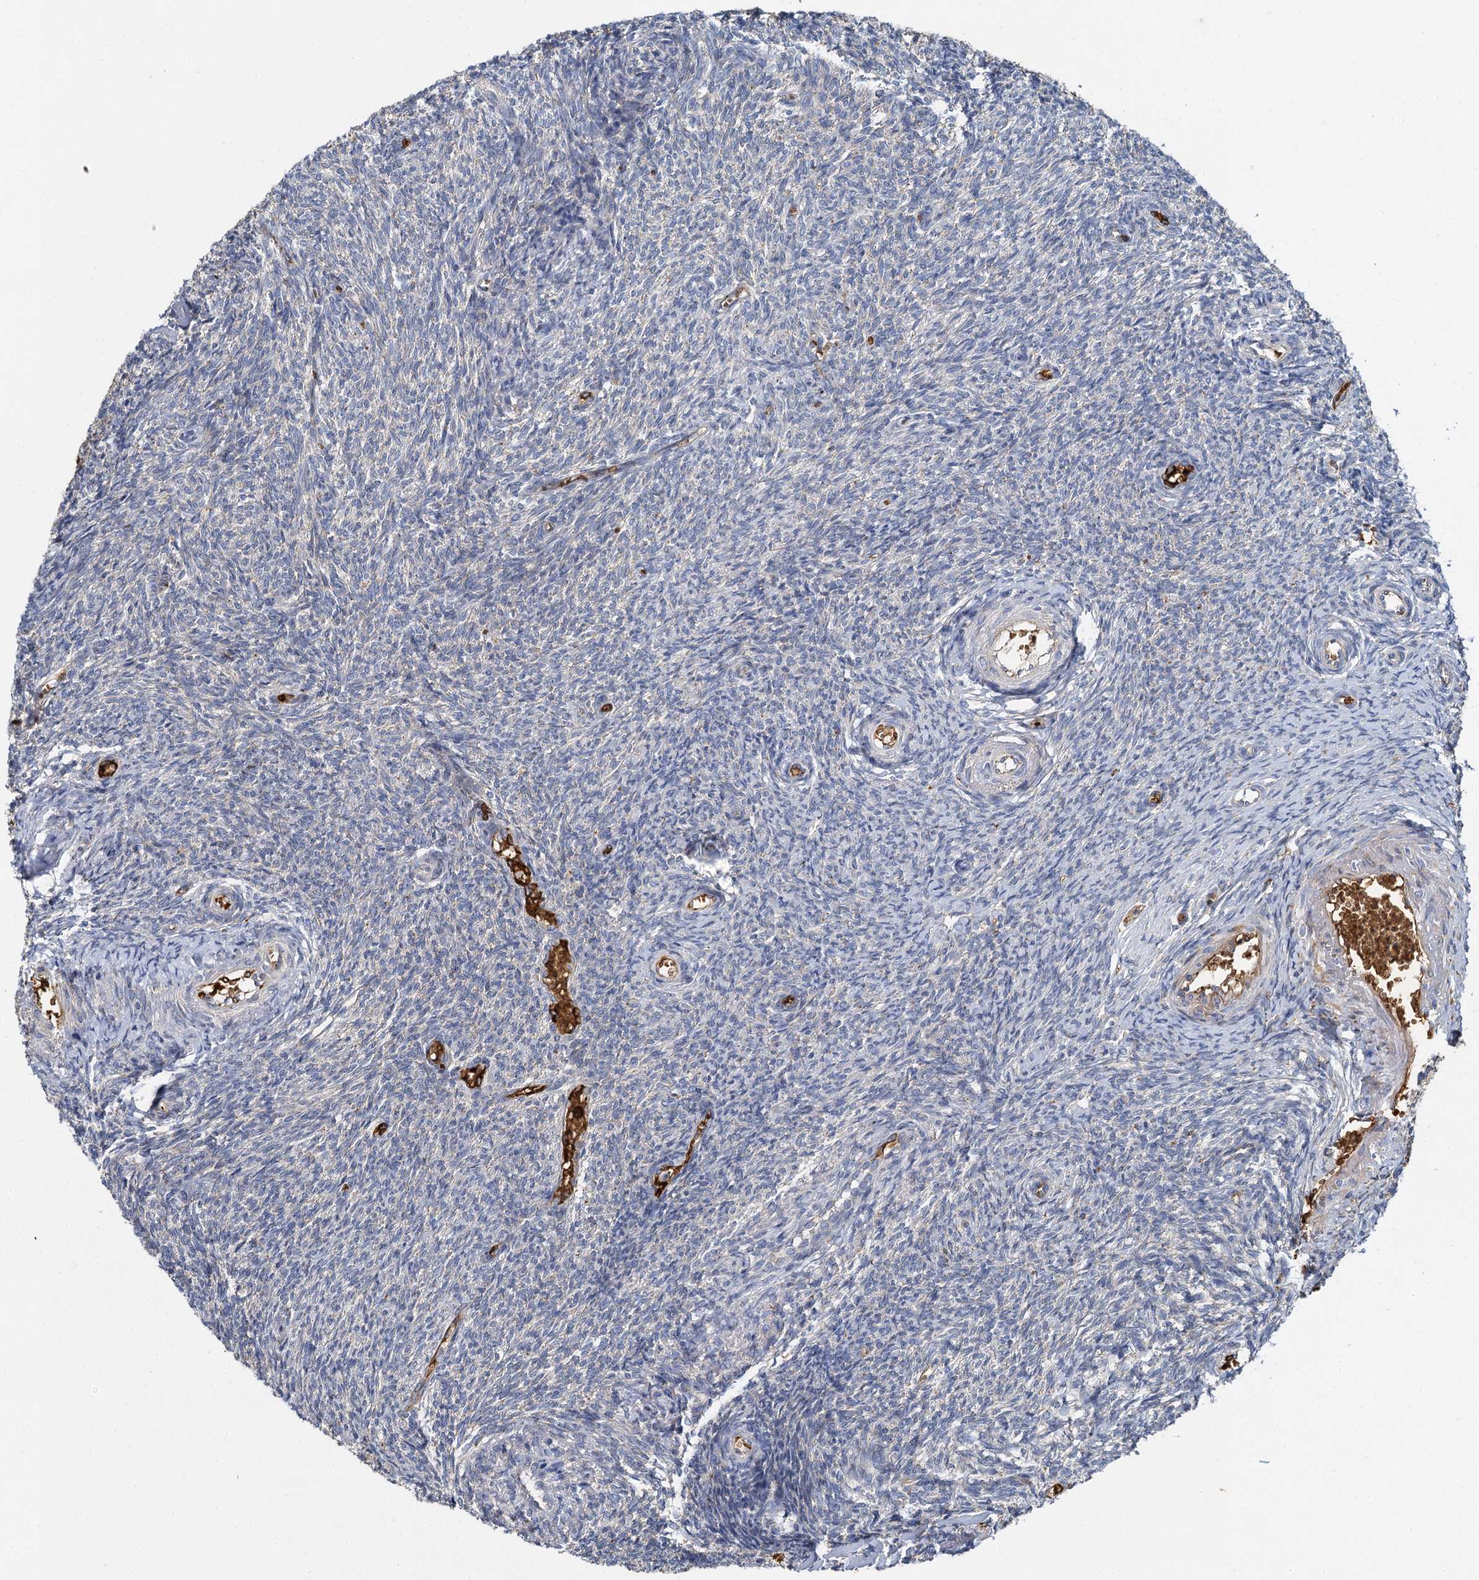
{"staining": {"intensity": "weak", "quantity": "<25%", "location": "cytoplasmic/membranous"}, "tissue": "ovary", "cell_type": "Ovarian stroma cells", "image_type": "normal", "snomed": [{"axis": "morphology", "description": "Normal tissue, NOS"}, {"axis": "topography", "description": "Ovary"}], "caption": "Ovary stained for a protein using immunohistochemistry (IHC) demonstrates no expression ovarian stroma cells.", "gene": "BCS1L", "patient": {"sex": "female", "age": 44}}